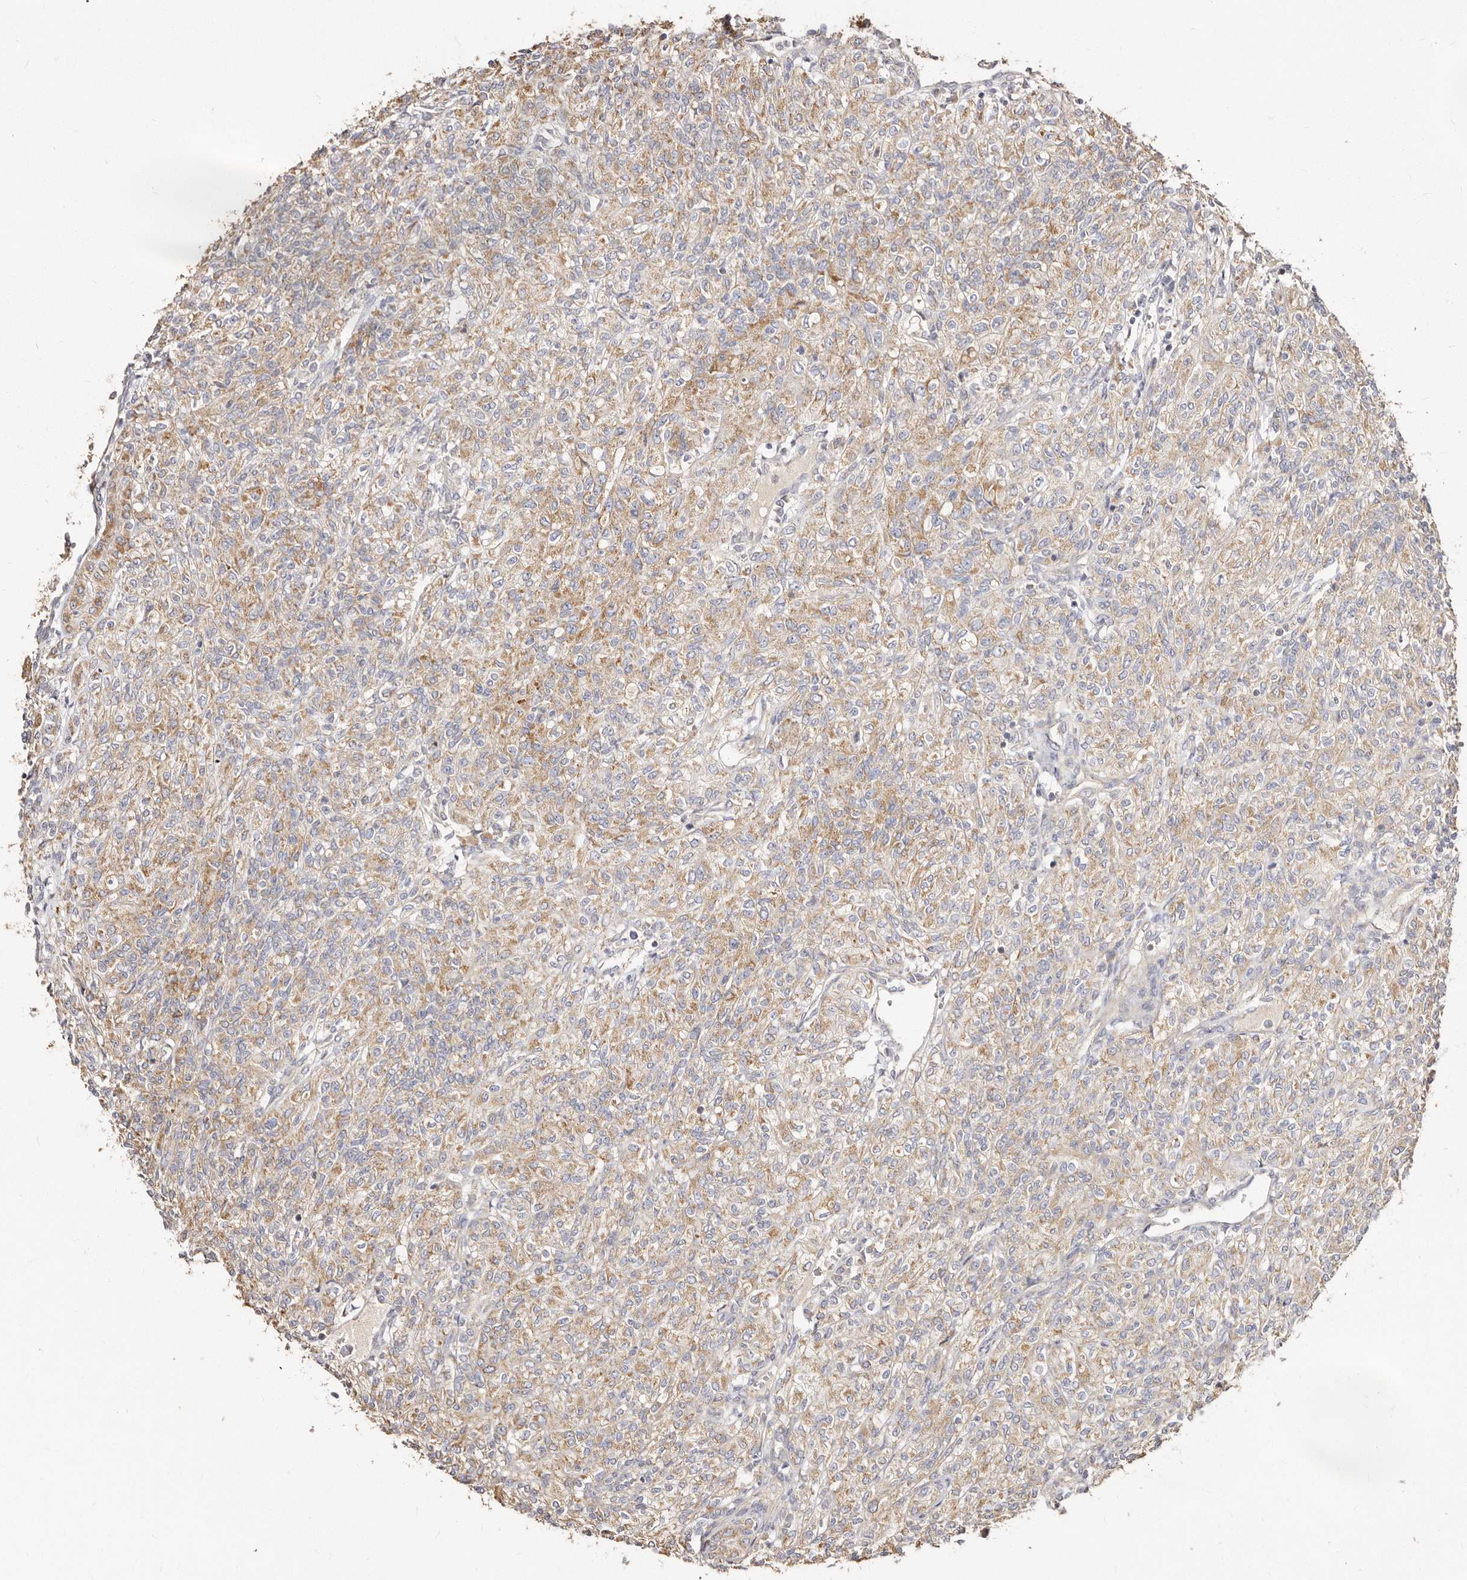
{"staining": {"intensity": "weak", "quantity": ">75%", "location": "cytoplasmic/membranous"}, "tissue": "renal cancer", "cell_type": "Tumor cells", "image_type": "cancer", "snomed": [{"axis": "morphology", "description": "Adenocarcinoma, NOS"}, {"axis": "topography", "description": "Kidney"}], "caption": "IHC (DAB) staining of renal cancer (adenocarcinoma) shows weak cytoplasmic/membranous protein expression in approximately >75% of tumor cells.", "gene": "BAIAP2L1", "patient": {"sex": "male", "age": 77}}